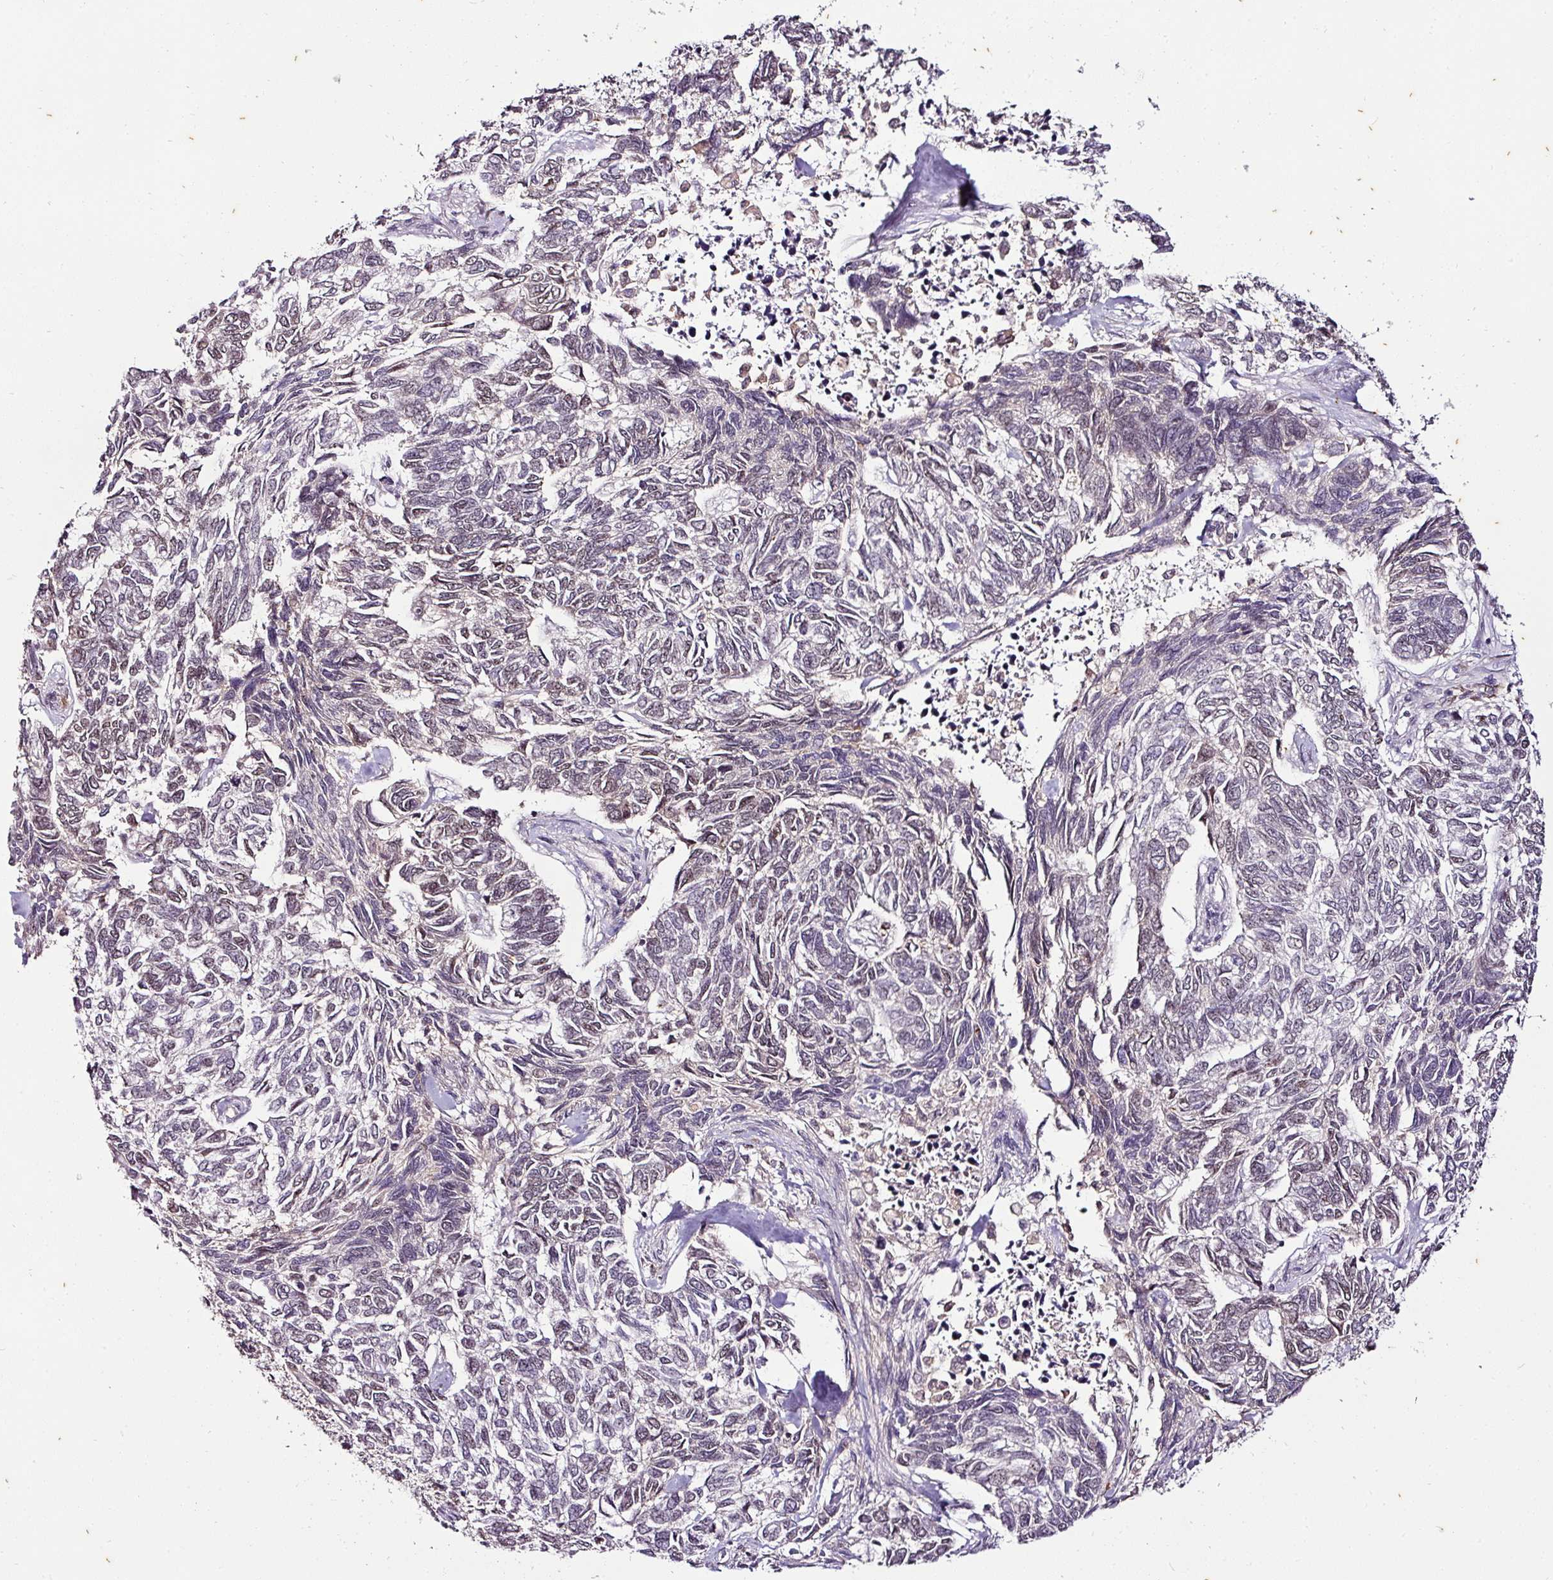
{"staining": {"intensity": "moderate", "quantity": "25%-75%", "location": "nuclear"}, "tissue": "skin cancer", "cell_type": "Tumor cells", "image_type": "cancer", "snomed": [{"axis": "morphology", "description": "Basal cell carcinoma"}, {"axis": "topography", "description": "Skin"}], "caption": "Protein staining of skin cancer (basal cell carcinoma) tissue demonstrates moderate nuclear staining in approximately 25%-75% of tumor cells.", "gene": "KLF16", "patient": {"sex": "female", "age": 65}}